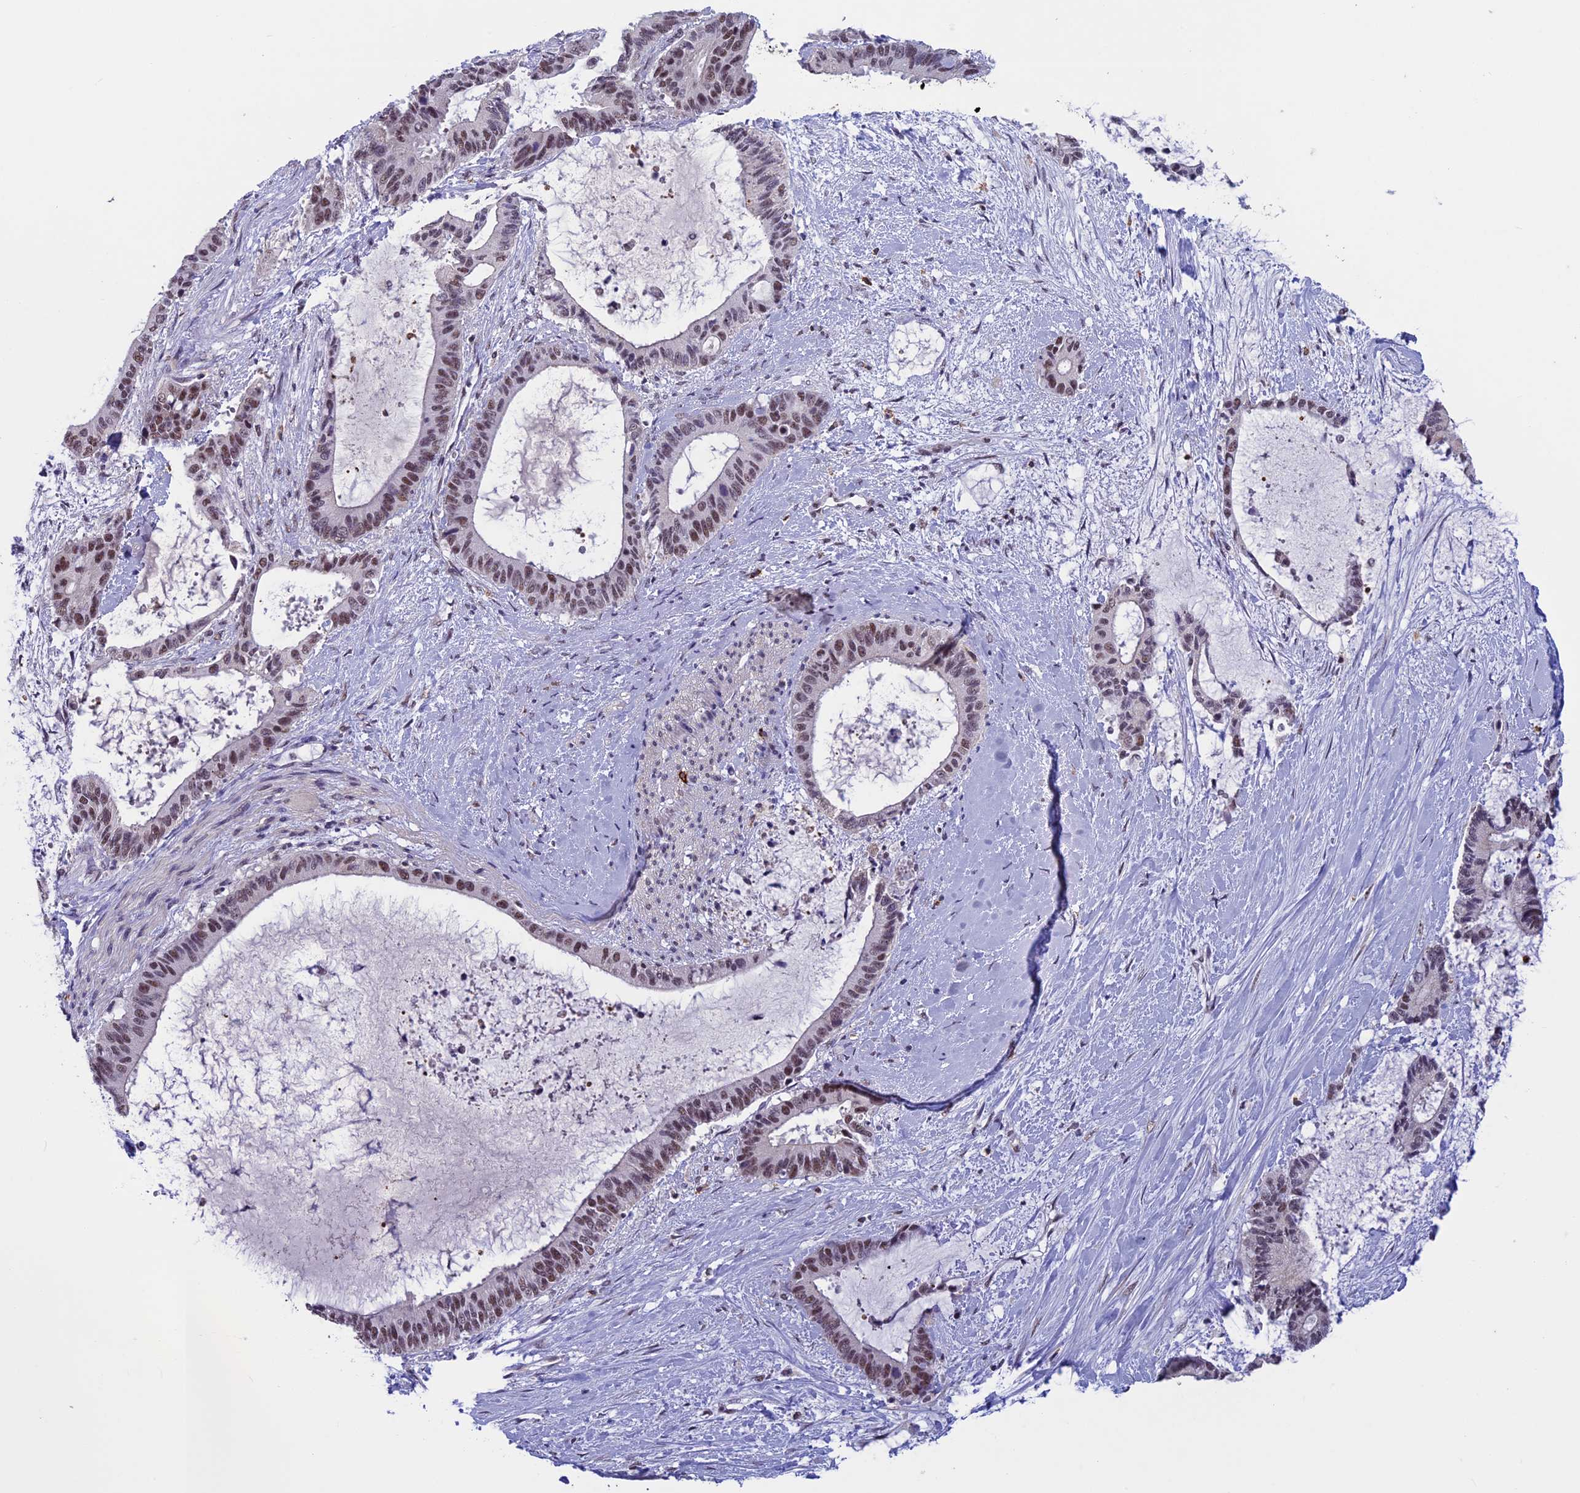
{"staining": {"intensity": "moderate", "quantity": ">75%", "location": "nuclear"}, "tissue": "liver cancer", "cell_type": "Tumor cells", "image_type": "cancer", "snomed": [{"axis": "morphology", "description": "Normal tissue, NOS"}, {"axis": "morphology", "description": "Cholangiocarcinoma"}, {"axis": "topography", "description": "Liver"}, {"axis": "topography", "description": "Peripheral nerve tissue"}], "caption": "Protein staining demonstrates moderate nuclear positivity in approximately >75% of tumor cells in liver cholangiocarcinoma.", "gene": "RNF40", "patient": {"sex": "female", "age": 73}}